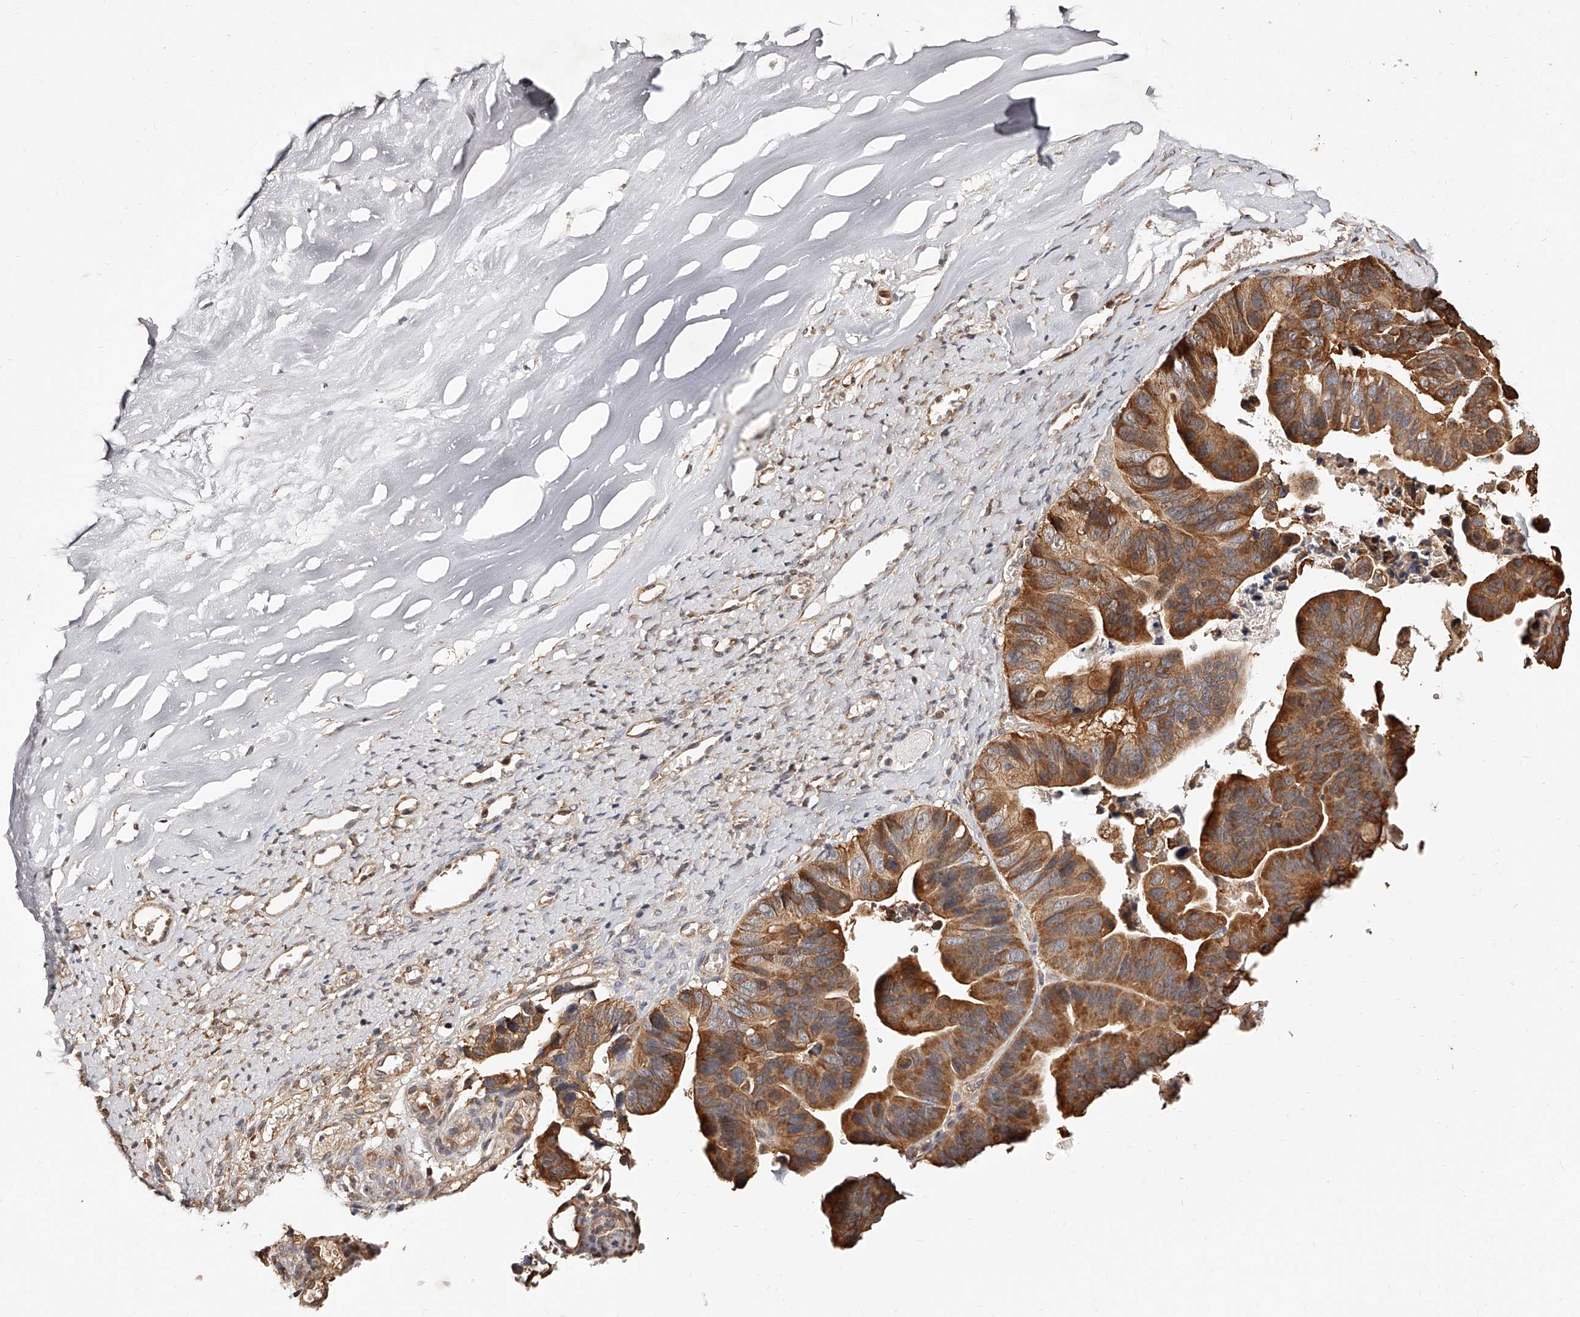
{"staining": {"intensity": "strong", "quantity": ">75%", "location": "cytoplasmic/membranous"}, "tissue": "ovarian cancer", "cell_type": "Tumor cells", "image_type": "cancer", "snomed": [{"axis": "morphology", "description": "Cystadenocarcinoma, mucinous, NOS"}, {"axis": "topography", "description": "Ovary"}], "caption": "An immunohistochemistry (IHC) photomicrograph of neoplastic tissue is shown. Protein staining in brown labels strong cytoplasmic/membranous positivity in ovarian mucinous cystadenocarcinoma within tumor cells. The staining is performed using DAB (3,3'-diaminobenzidine) brown chromogen to label protein expression. The nuclei are counter-stained blue using hematoxylin.", "gene": "ZNF582", "patient": {"sex": "female", "age": 61}}